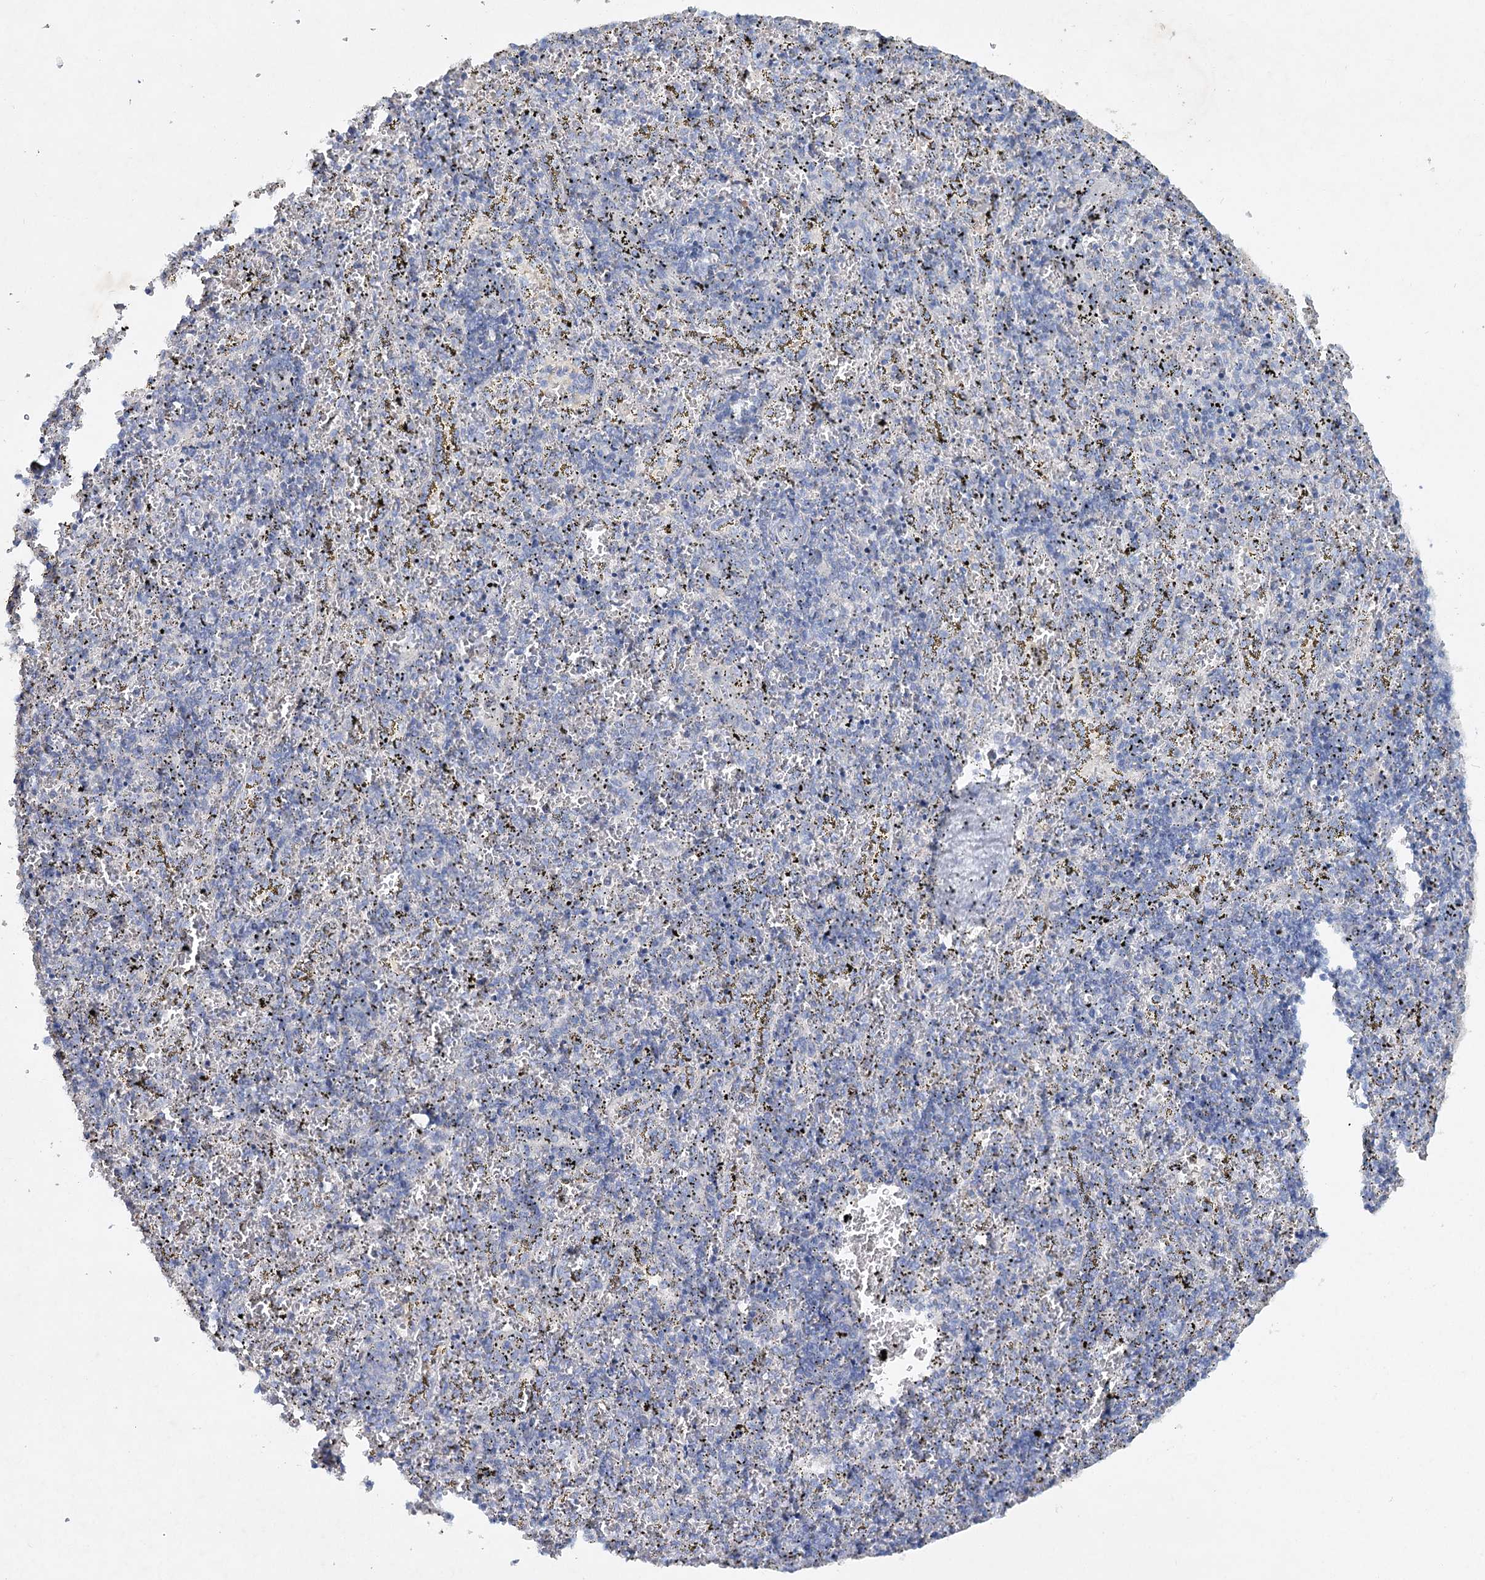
{"staining": {"intensity": "negative", "quantity": "none", "location": "none"}, "tissue": "spleen", "cell_type": "Cells in red pulp", "image_type": "normal", "snomed": [{"axis": "morphology", "description": "Normal tissue, NOS"}, {"axis": "topography", "description": "Spleen"}], "caption": "A micrograph of human spleen is negative for staining in cells in red pulp. (Immunohistochemistry (ihc), brightfield microscopy, high magnification).", "gene": "MAP3K13", "patient": {"sex": "male", "age": 11}}